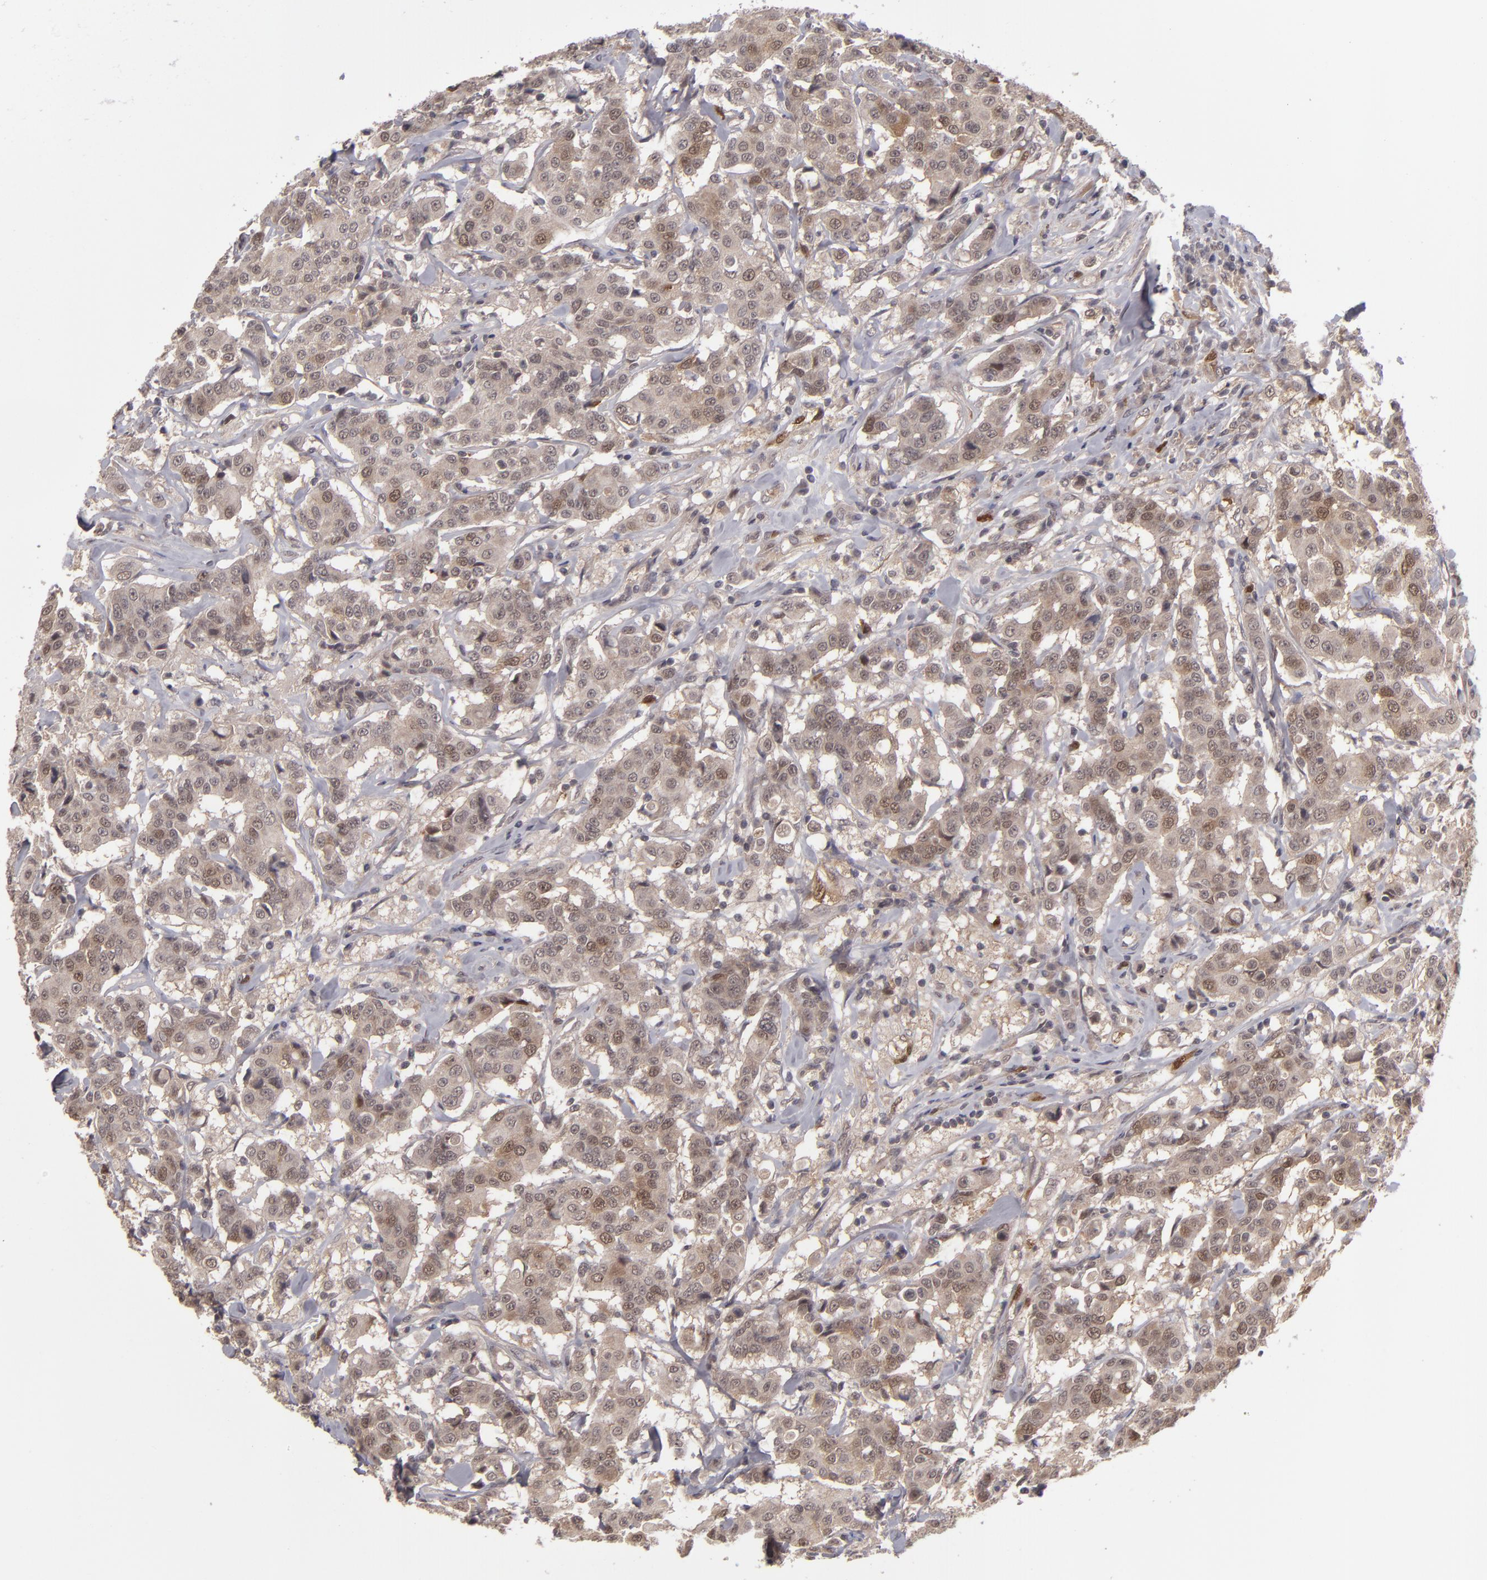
{"staining": {"intensity": "moderate", "quantity": ">75%", "location": "cytoplasmic/membranous"}, "tissue": "breast cancer", "cell_type": "Tumor cells", "image_type": "cancer", "snomed": [{"axis": "morphology", "description": "Duct carcinoma"}, {"axis": "topography", "description": "Breast"}], "caption": "Brown immunohistochemical staining in human intraductal carcinoma (breast) displays moderate cytoplasmic/membranous staining in about >75% of tumor cells.", "gene": "TYMS", "patient": {"sex": "female", "age": 27}}